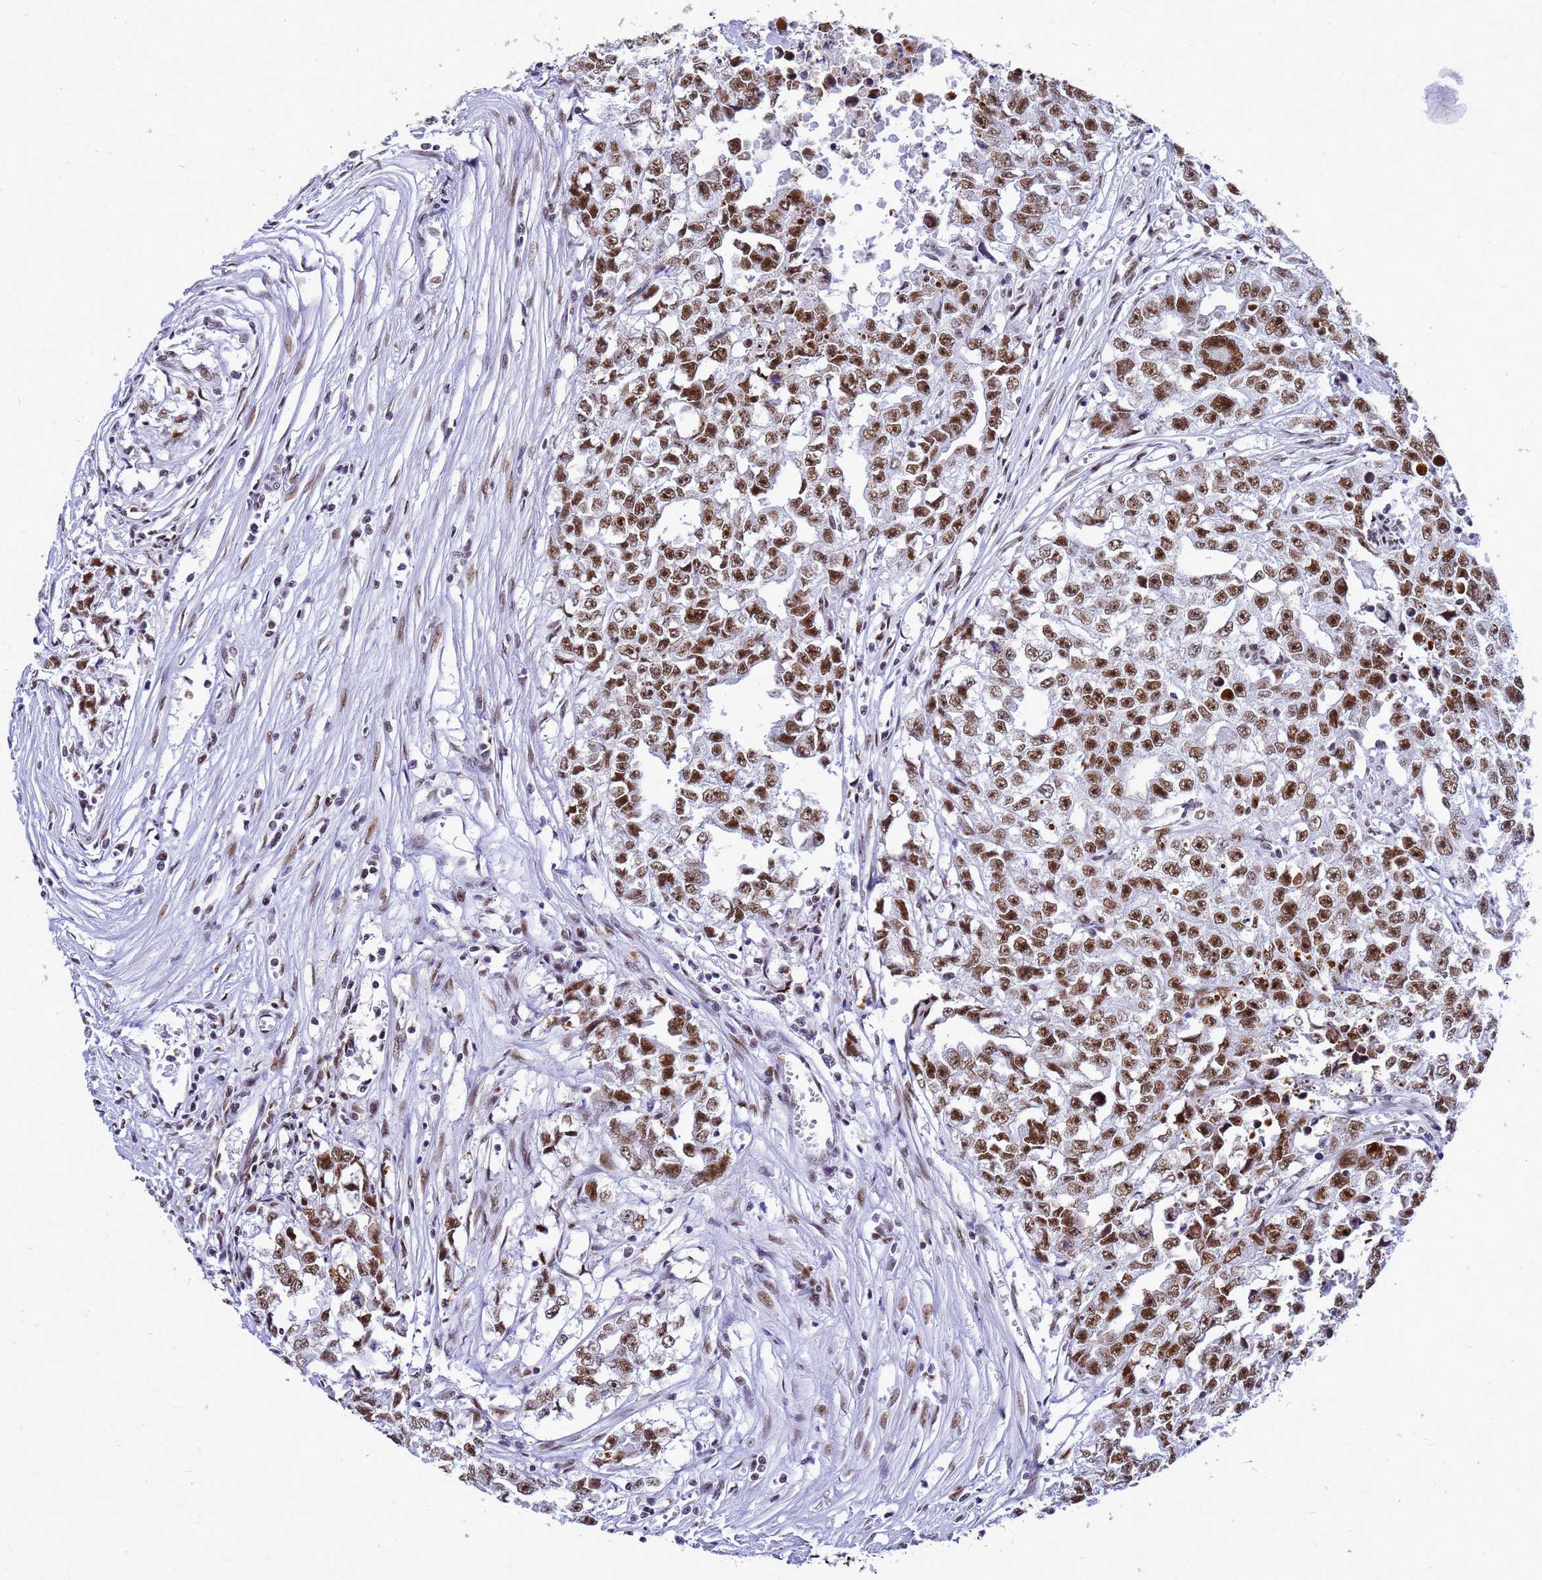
{"staining": {"intensity": "strong", "quantity": ">75%", "location": "nuclear"}, "tissue": "testis cancer", "cell_type": "Tumor cells", "image_type": "cancer", "snomed": [{"axis": "morphology", "description": "Seminoma, NOS"}, {"axis": "morphology", "description": "Carcinoma, Embryonal, NOS"}, {"axis": "topography", "description": "Testis"}], "caption": "Testis cancer was stained to show a protein in brown. There is high levels of strong nuclear expression in about >75% of tumor cells.", "gene": "SART3", "patient": {"sex": "male", "age": 43}}